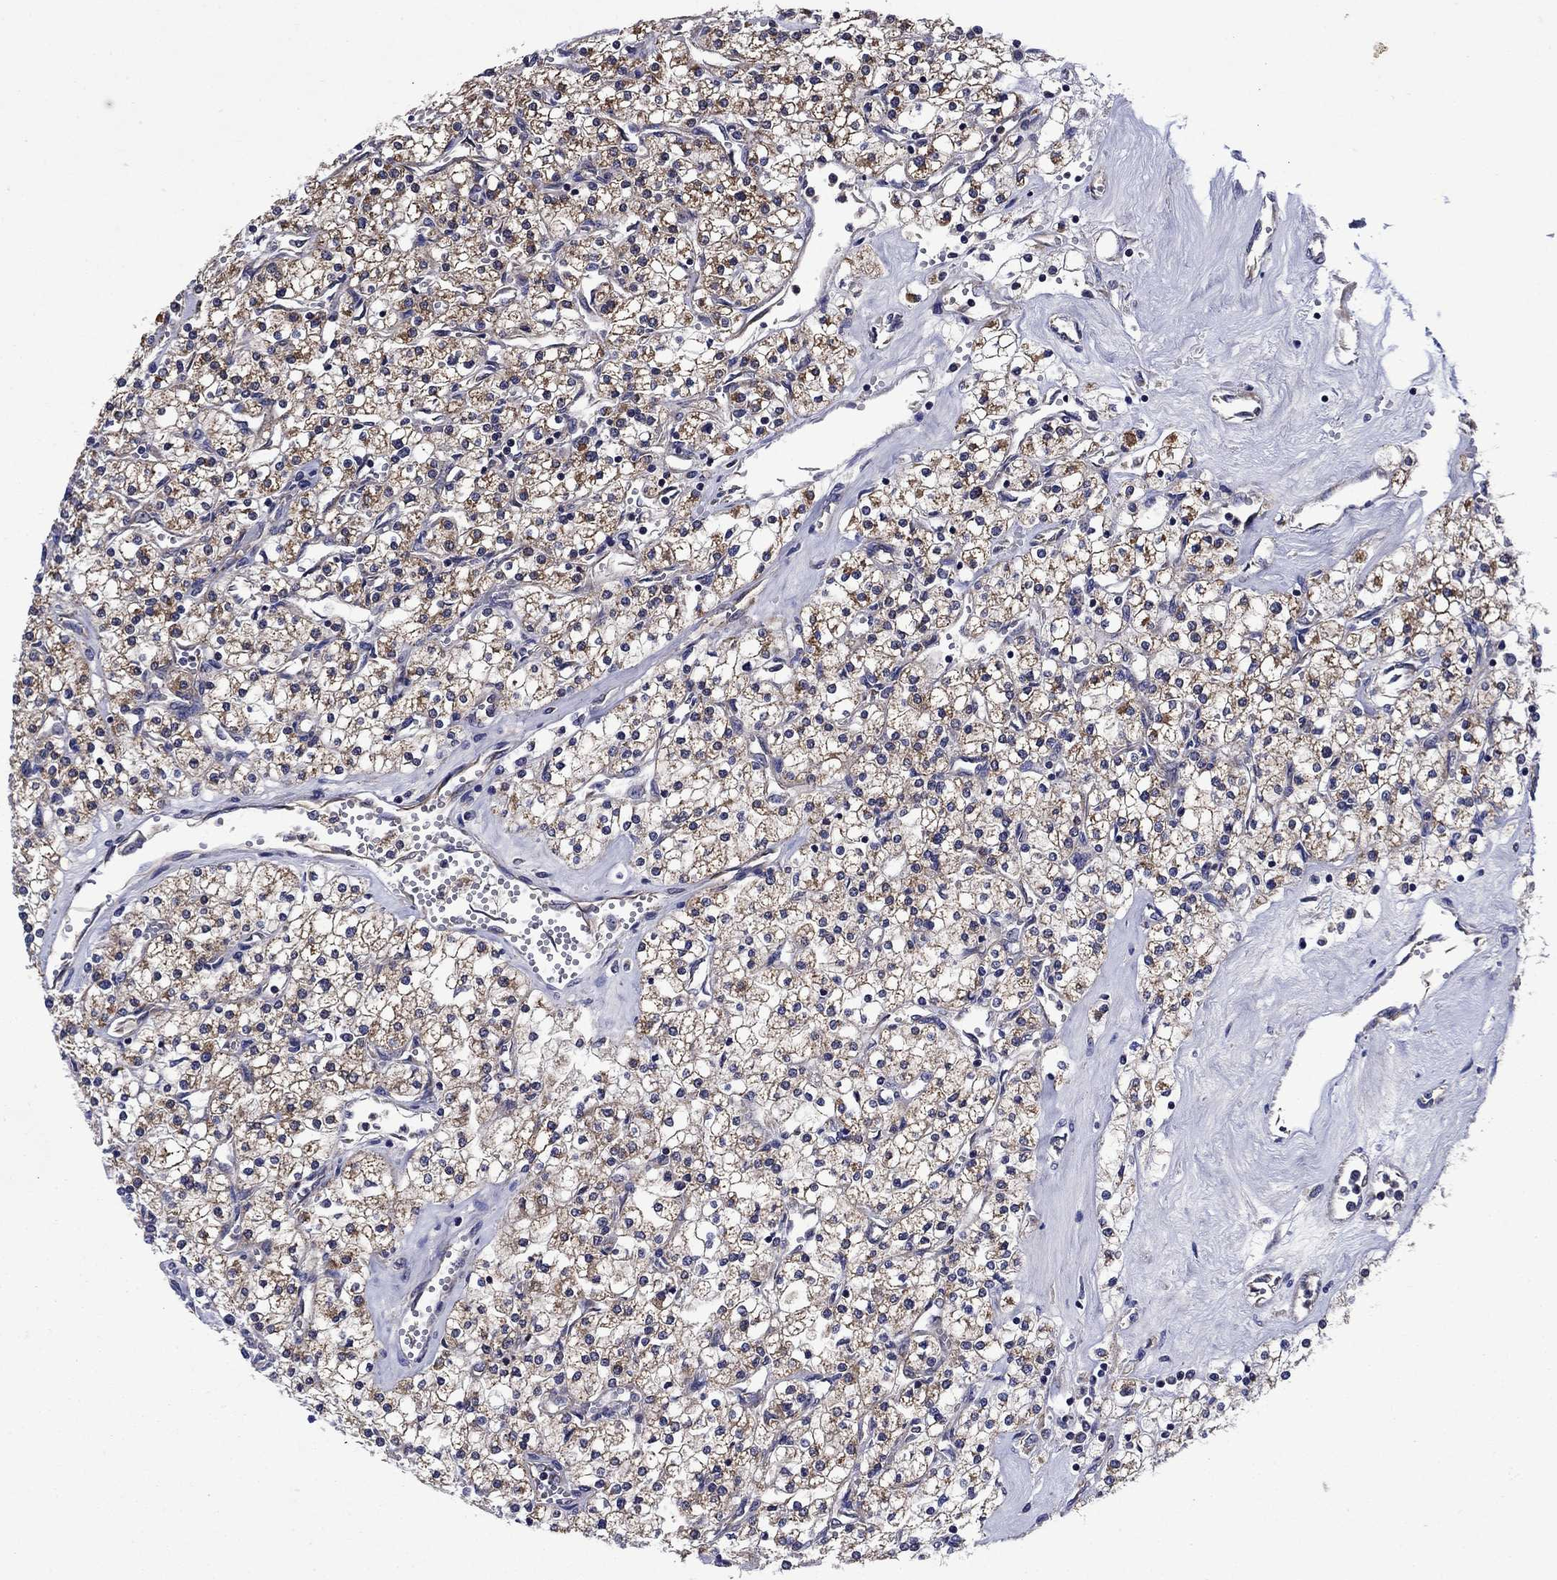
{"staining": {"intensity": "moderate", "quantity": "25%-75%", "location": "cytoplasmic/membranous"}, "tissue": "renal cancer", "cell_type": "Tumor cells", "image_type": "cancer", "snomed": [{"axis": "morphology", "description": "Adenocarcinoma, NOS"}, {"axis": "topography", "description": "Kidney"}], "caption": "Protein expression by immunohistochemistry (IHC) exhibits moderate cytoplasmic/membranous expression in about 25%-75% of tumor cells in adenocarcinoma (renal).", "gene": "KIF22", "patient": {"sex": "male", "age": 80}}